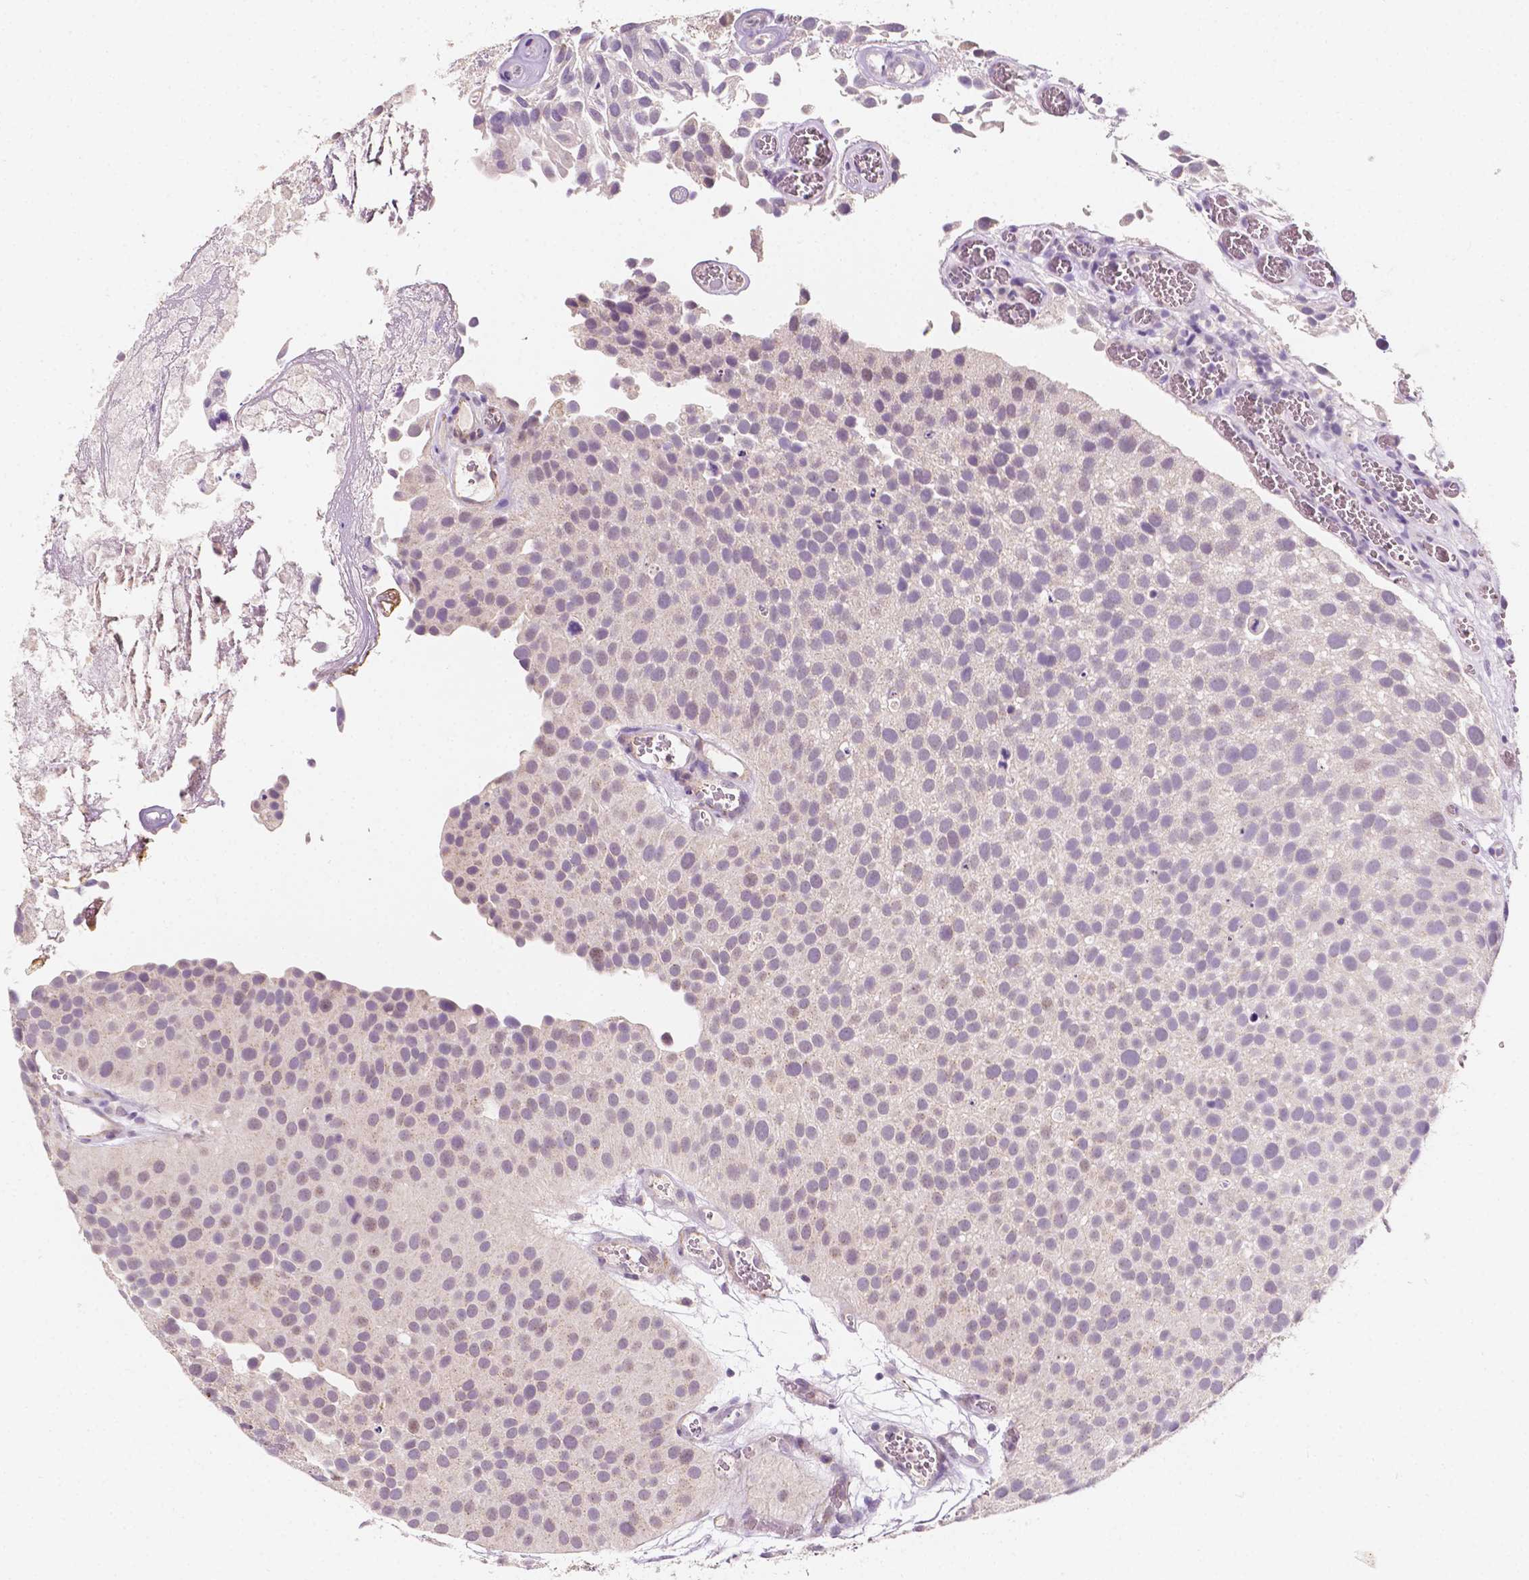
{"staining": {"intensity": "negative", "quantity": "none", "location": "none"}, "tissue": "urothelial cancer", "cell_type": "Tumor cells", "image_type": "cancer", "snomed": [{"axis": "morphology", "description": "Urothelial carcinoma, Low grade"}, {"axis": "topography", "description": "Urinary bladder"}], "caption": "Protein analysis of low-grade urothelial carcinoma reveals no significant positivity in tumor cells. (Brightfield microscopy of DAB (3,3'-diaminobenzidine) immunohistochemistry (IHC) at high magnification).", "gene": "SIRT2", "patient": {"sex": "female", "age": 69}}